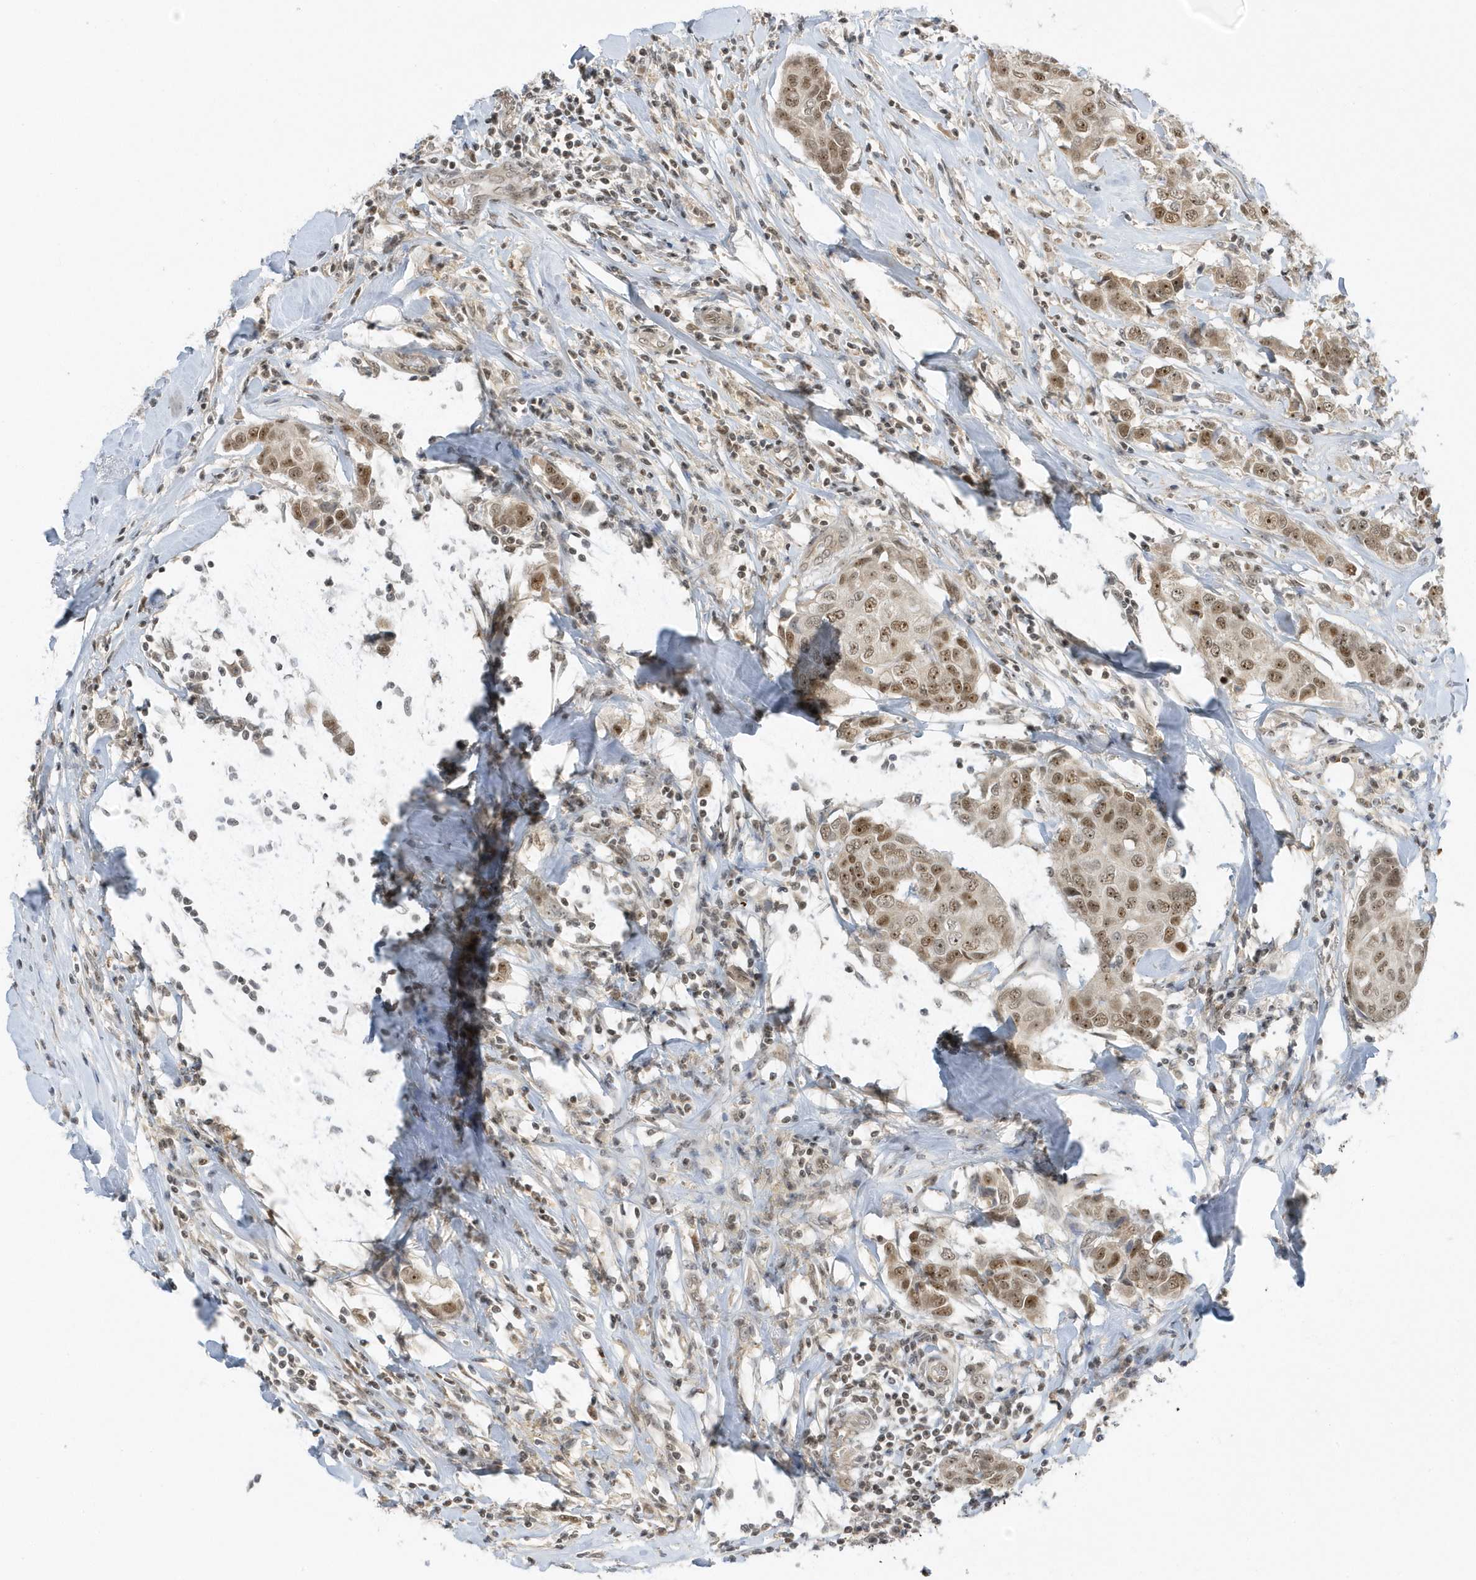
{"staining": {"intensity": "moderate", "quantity": ">75%", "location": "nuclear"}, "tissue": "breast cancer", "cell_type": "Tumor cells", "image_type": "cancer", "snomed": [{"axis": "morphology", "description": "Duct carcinoma"}, {"axis": "topography", "description": "Breast"}], "caption": "High-power microscopy captured an immunohistochemistry (IHC) micrograph of breast cancer (intraductal carcinoma), revealing moderate nuclear expression in approximately >75% of tumor cells. (DAB IHC, brown staining for protein, blue staining for nuclei).", "gene": "ZNF740", "patient": {"sex": "female", "age": 80}}